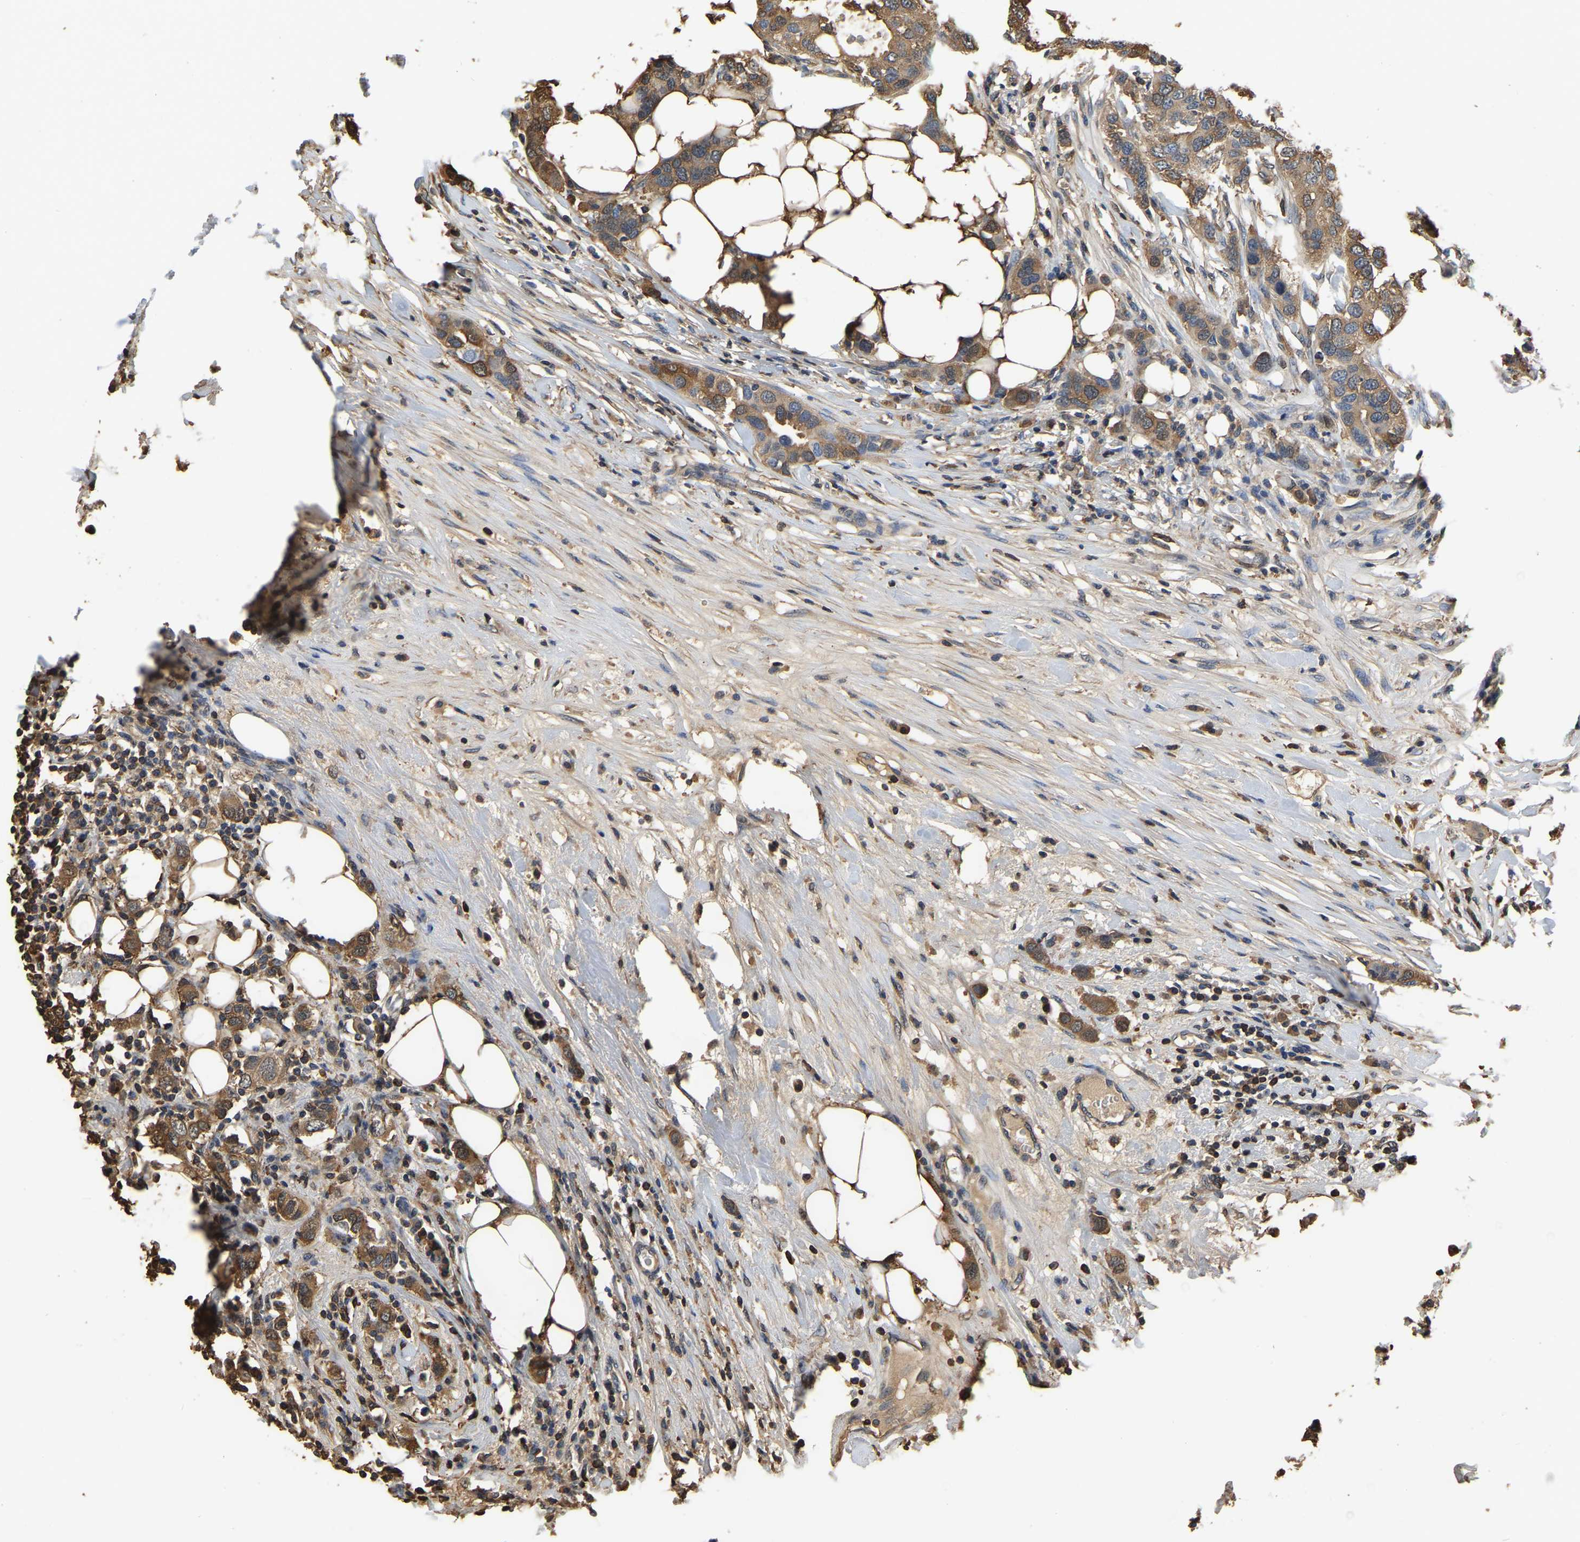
{"staining": {"intensity": "moderate", "quantity": ">75%", "location": "cytoplasmic/membranous"}, "tissue": "breast cancer", "cell_type": "Tumor cells", "image_type": "cancer", "snomed": [{"axis": "morphology", "description": "Duct carcinoma"}, {"axis": "topography", "description": "Breast"}], "caption": "This histopathology image exhibits immunohistochemistry (IHC) staining of breast cancer (intraductal carcinoma), with medium moderate cytoplasmic/membranous expression in approximately >75% of tumor cells.", "gene": "LDHB", "patient": {"sex": "female", "age": 50}}